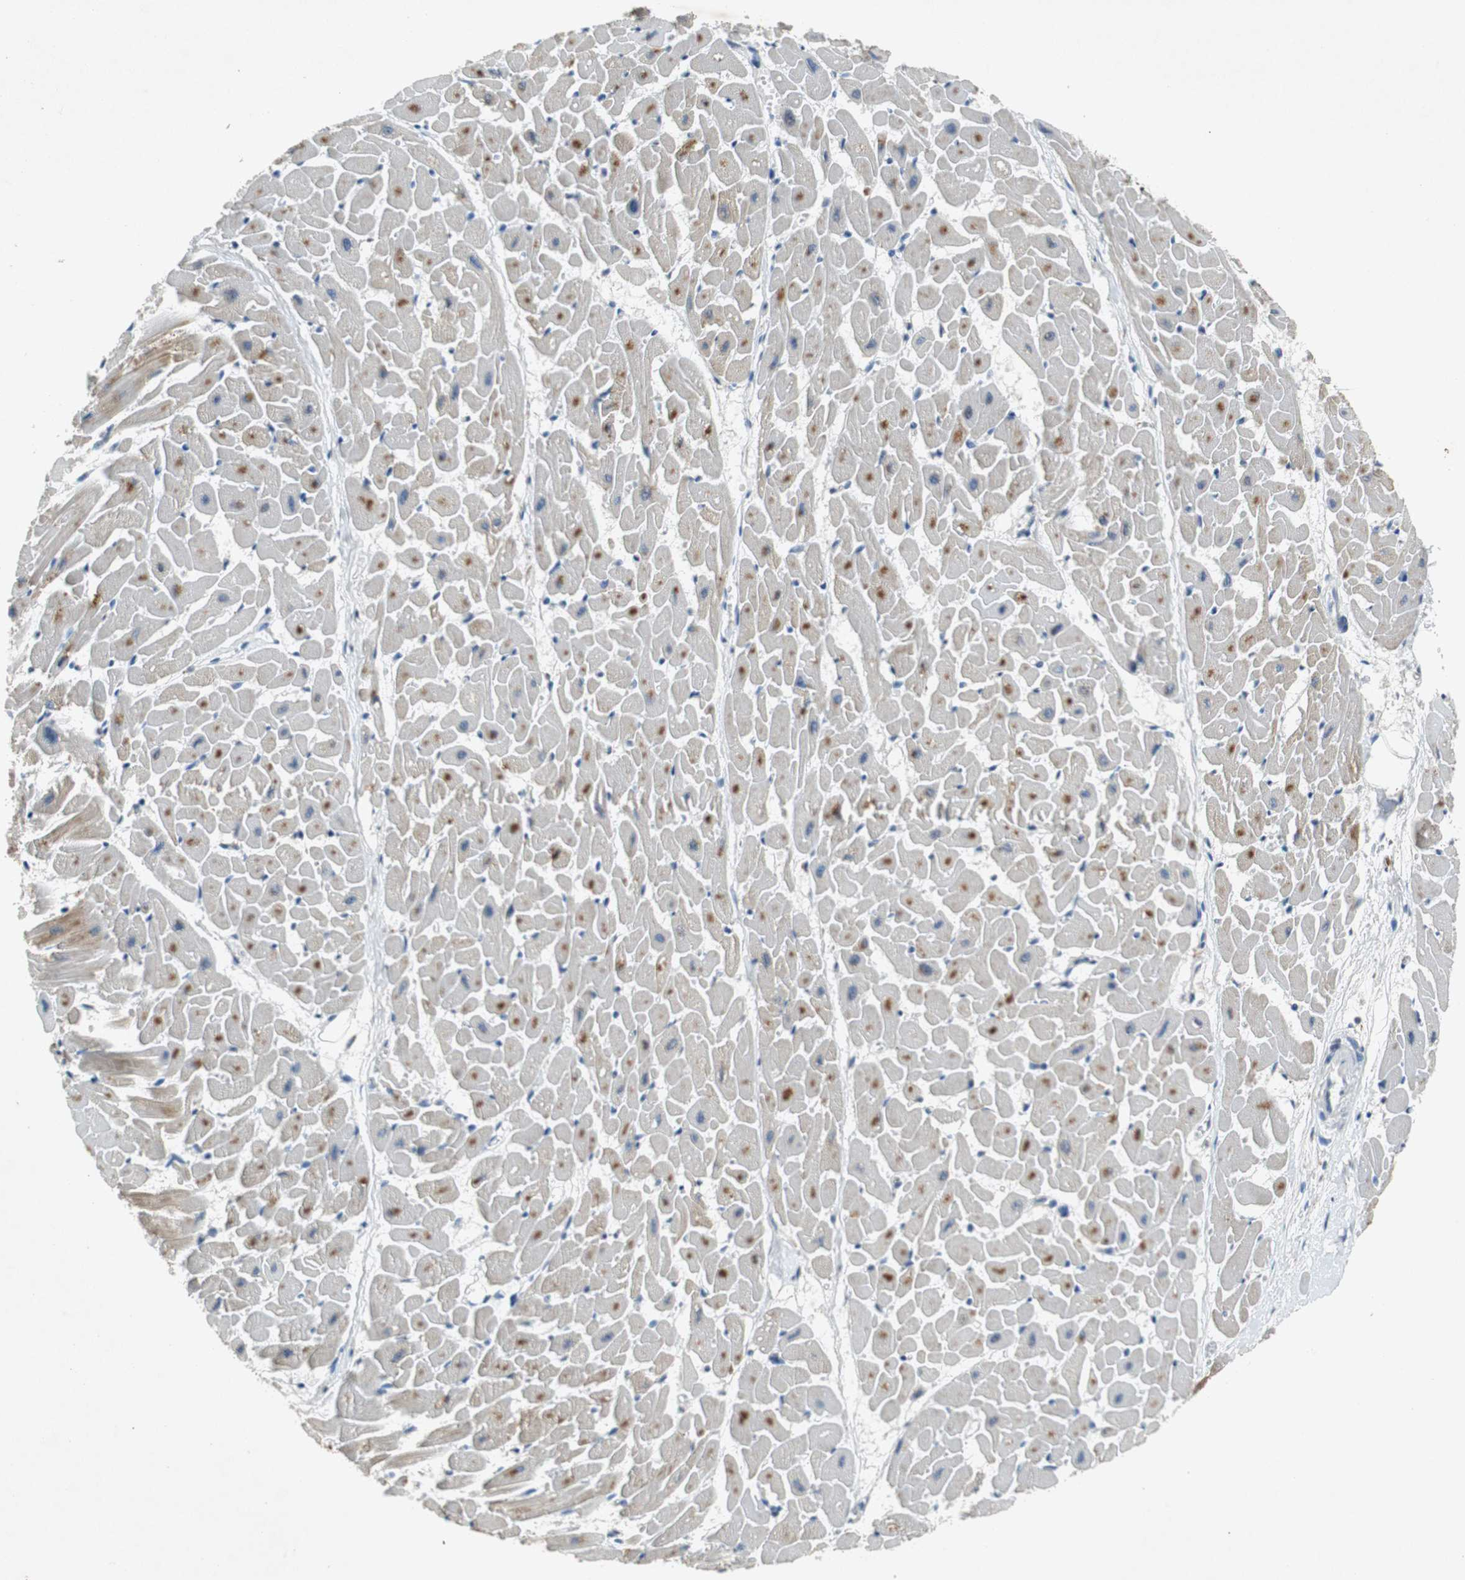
{"staining": {"intensity": "moderate", "quantity": "<25%", "location": "cytoplasmic/membranous"}, "tissue": "heart muscle", "cell_type": "Cardiomyocytes", "image_type": "normal", "snomed": [{"axis": "morphology", "description": "Normal tissue, NOS"}, {"axis": "topography", "description": "Heart"}], "caption": "High-power microscopy captured an immunohistochemistry micrograph of benign heart muscle, revealing moderate cytoplasmic/membranous expression in approximately <25% of cardiomyocytes. The staining is performed using DAB brown chromogen to label protein expression. The nuclei are counter-stained blue using hematoxylin.", "gene": "GLCCI1", "patient": {"sex": "female", "age": 19}}